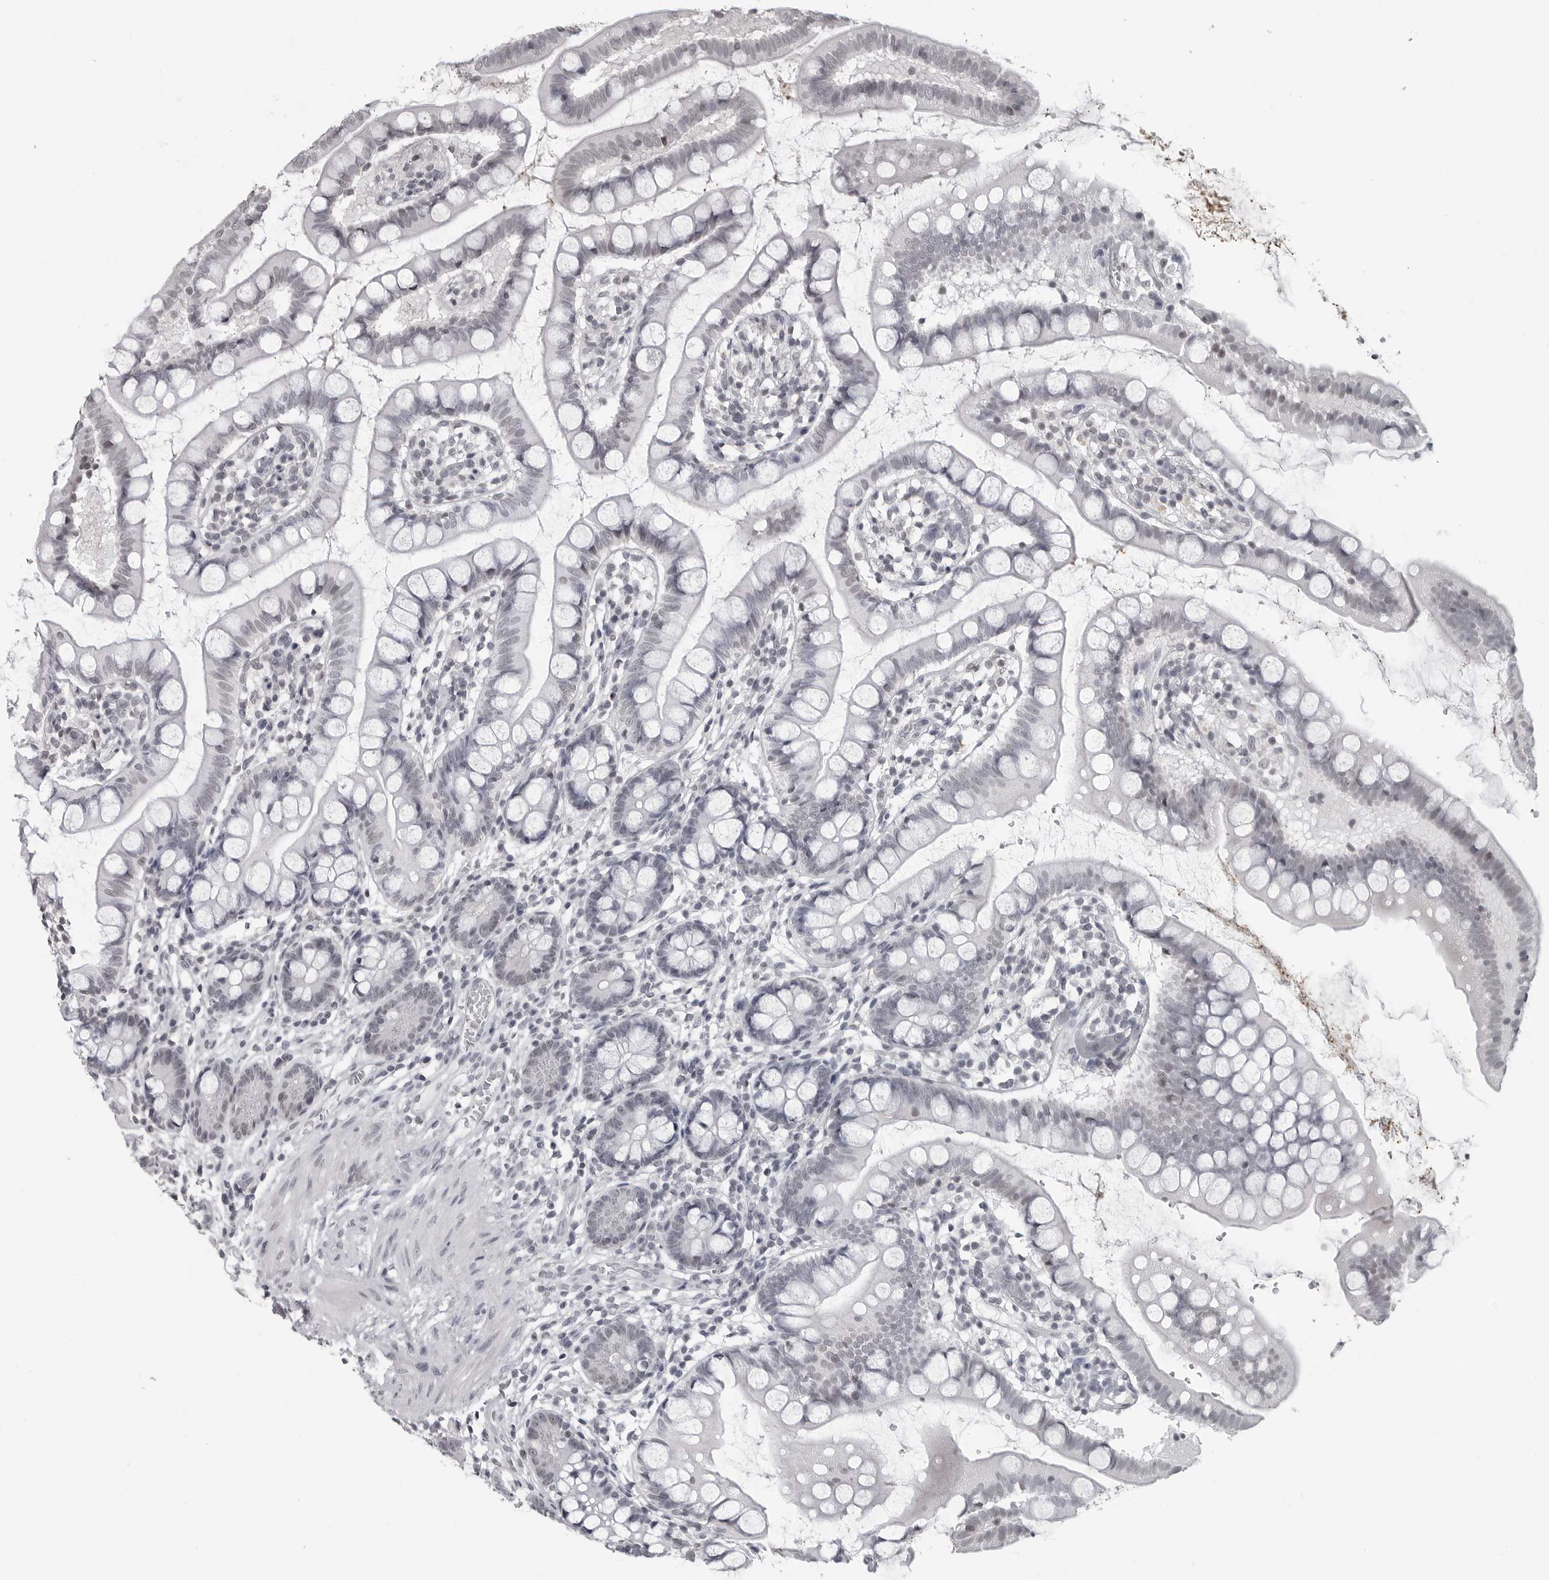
{"staining": {"intensity": "weak", "quantity": "<25%", "location": "nuclear"}, "tissue": "small intestine", "cell_type": "Glandular cells", "image_type": "normal", "snomed": [{"axis": "morphology", "description": "Normal tissue, NOS"}, {"axis": "topography", "description": "Small intestine"}], "caption": "High power microscopy image of an immunohistochemistry (IHC) photomicrograph of unremarkable small intestine, revealing no significant positivity in glandular cells.", "gene": "DDX54", "patient": {"sex": "female", "age": 84}}